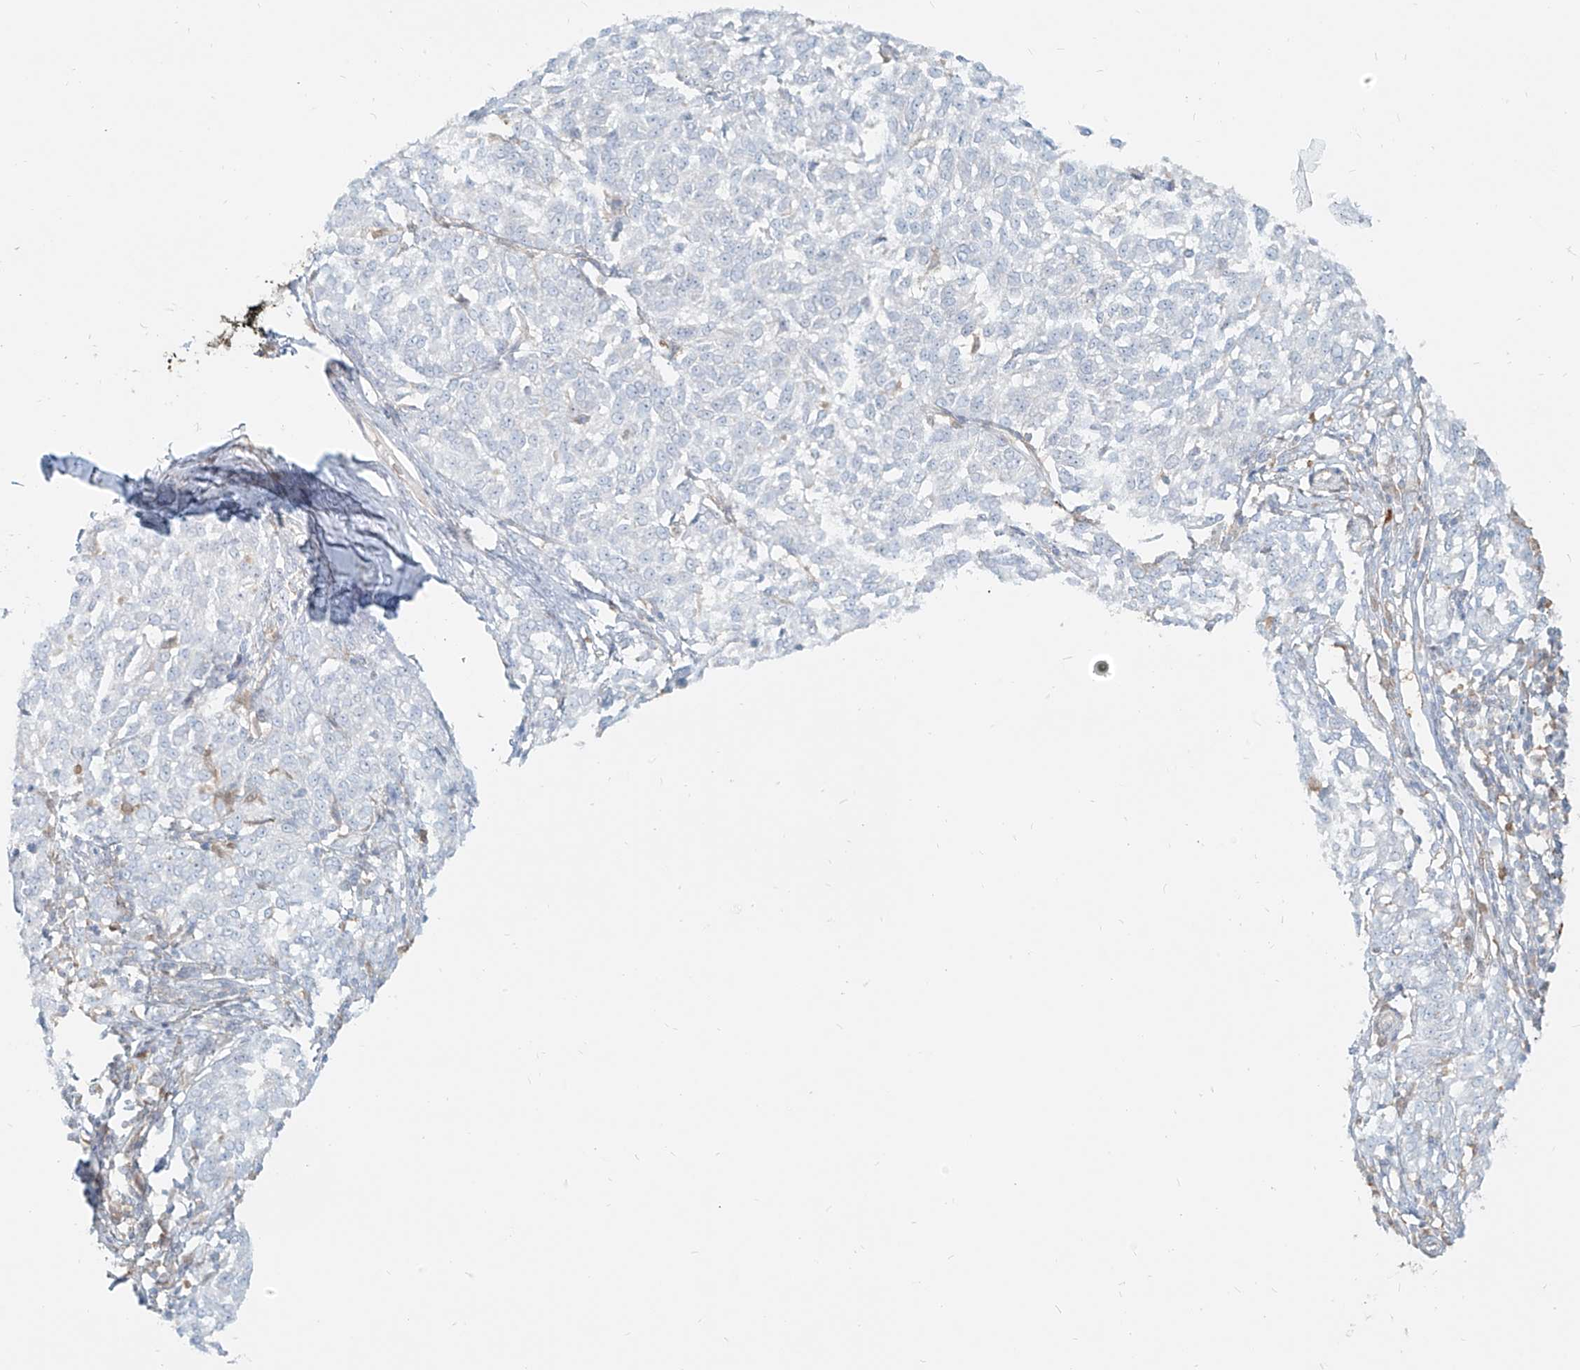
{"staining": {"intensity": "negative", "quantity": "none", "location": "none"}, "tissue": "melanoma", "cell_type": "Tumor cells", "image_type": "cancer", "snomed": [{"axis": "morphology", "description": "Malignant melanoma, NOS"}, {"axis": "topography", "description": "Skin"}], "caption": "DAB (3,3'-diaminobenzidine) immunohistochemical staining of human malignant melanoma displays no significant expression in tumor cells.", "gene": "PGD", "patient": {"sex": "female", "age": 72}}